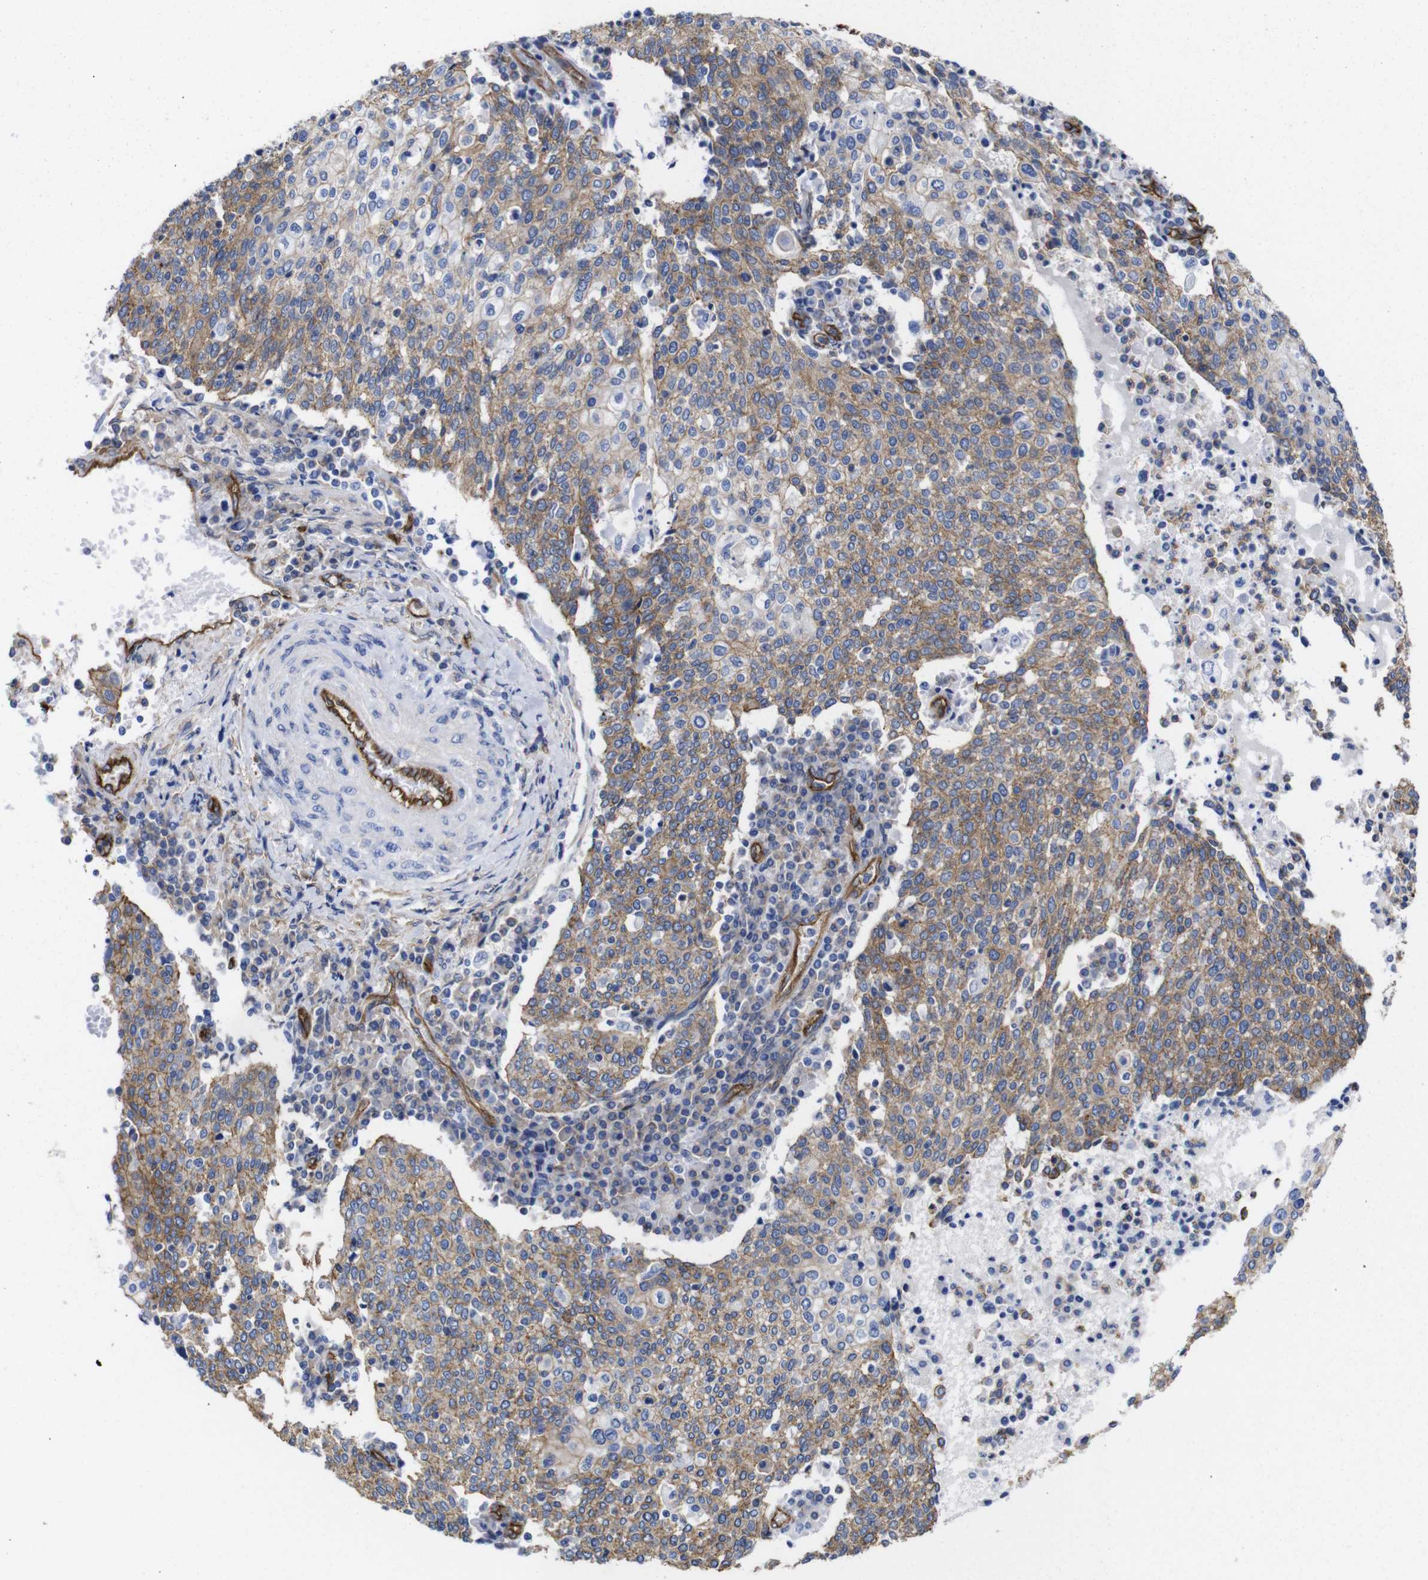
{"staining": {"intensity": "moderate", "quantity": ">75%", "location": "cytoplasmic/membranous"}, "tissue": "cervical cancer", "cell_type": "Tumor cells", "image_type": "cancer", "snomed": [{"axis": "morphology", "description": "Squamous cell carcinoma, NOS"}, {"axis": "topography", "description": "Cervix"}], "caption": "Immunohistochemistry of human cervical cancer (squamous cell carcinoma) shows medium levels of moderate cytoplasmic/membranous positivity in approximately >75% of tumor cells.", "gene": "SPTBN1", "patient": {"sex": "female", "age": 40}}